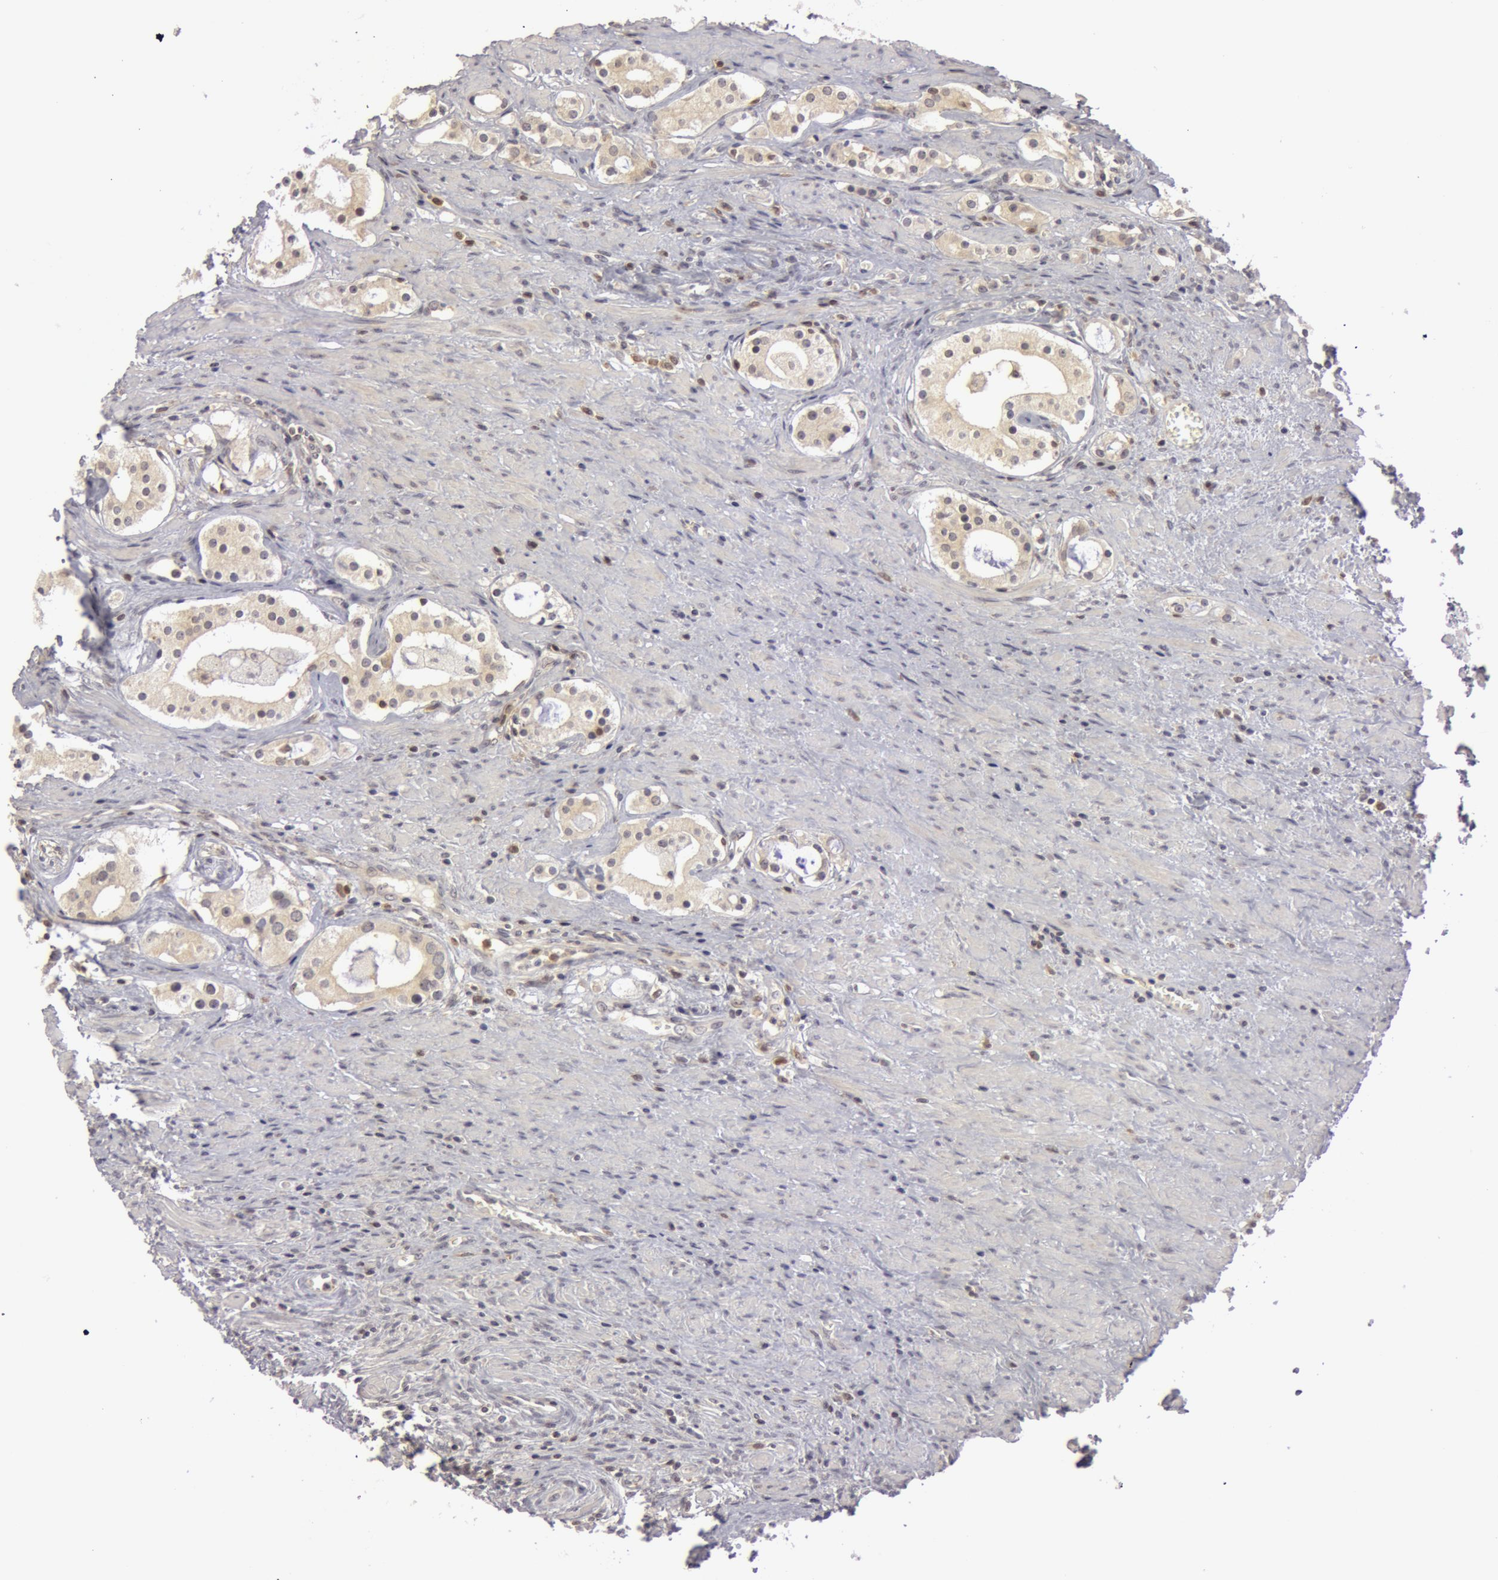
{"staining": {"intensity": "weak", "quantity": "25%-75%", "location": "cytoplasmic/membranous"}, "tissue": "prostate cancer", "cell_type": "Tumor cells", "image_type": "cancer", "snomed": [{"axis": "morphology", "description": "Adenocarcinoma, Medium grade"}, {"axis": "topography", "description": "Prostate"}], "caption": "A brown stain shows weak cytoplasmic/membranous staining of a protein in prostate adenocarcinoma (medium-grade) tumor cells.", "gene": "OASL", "patient": {"sex": "male", "age": 73}}